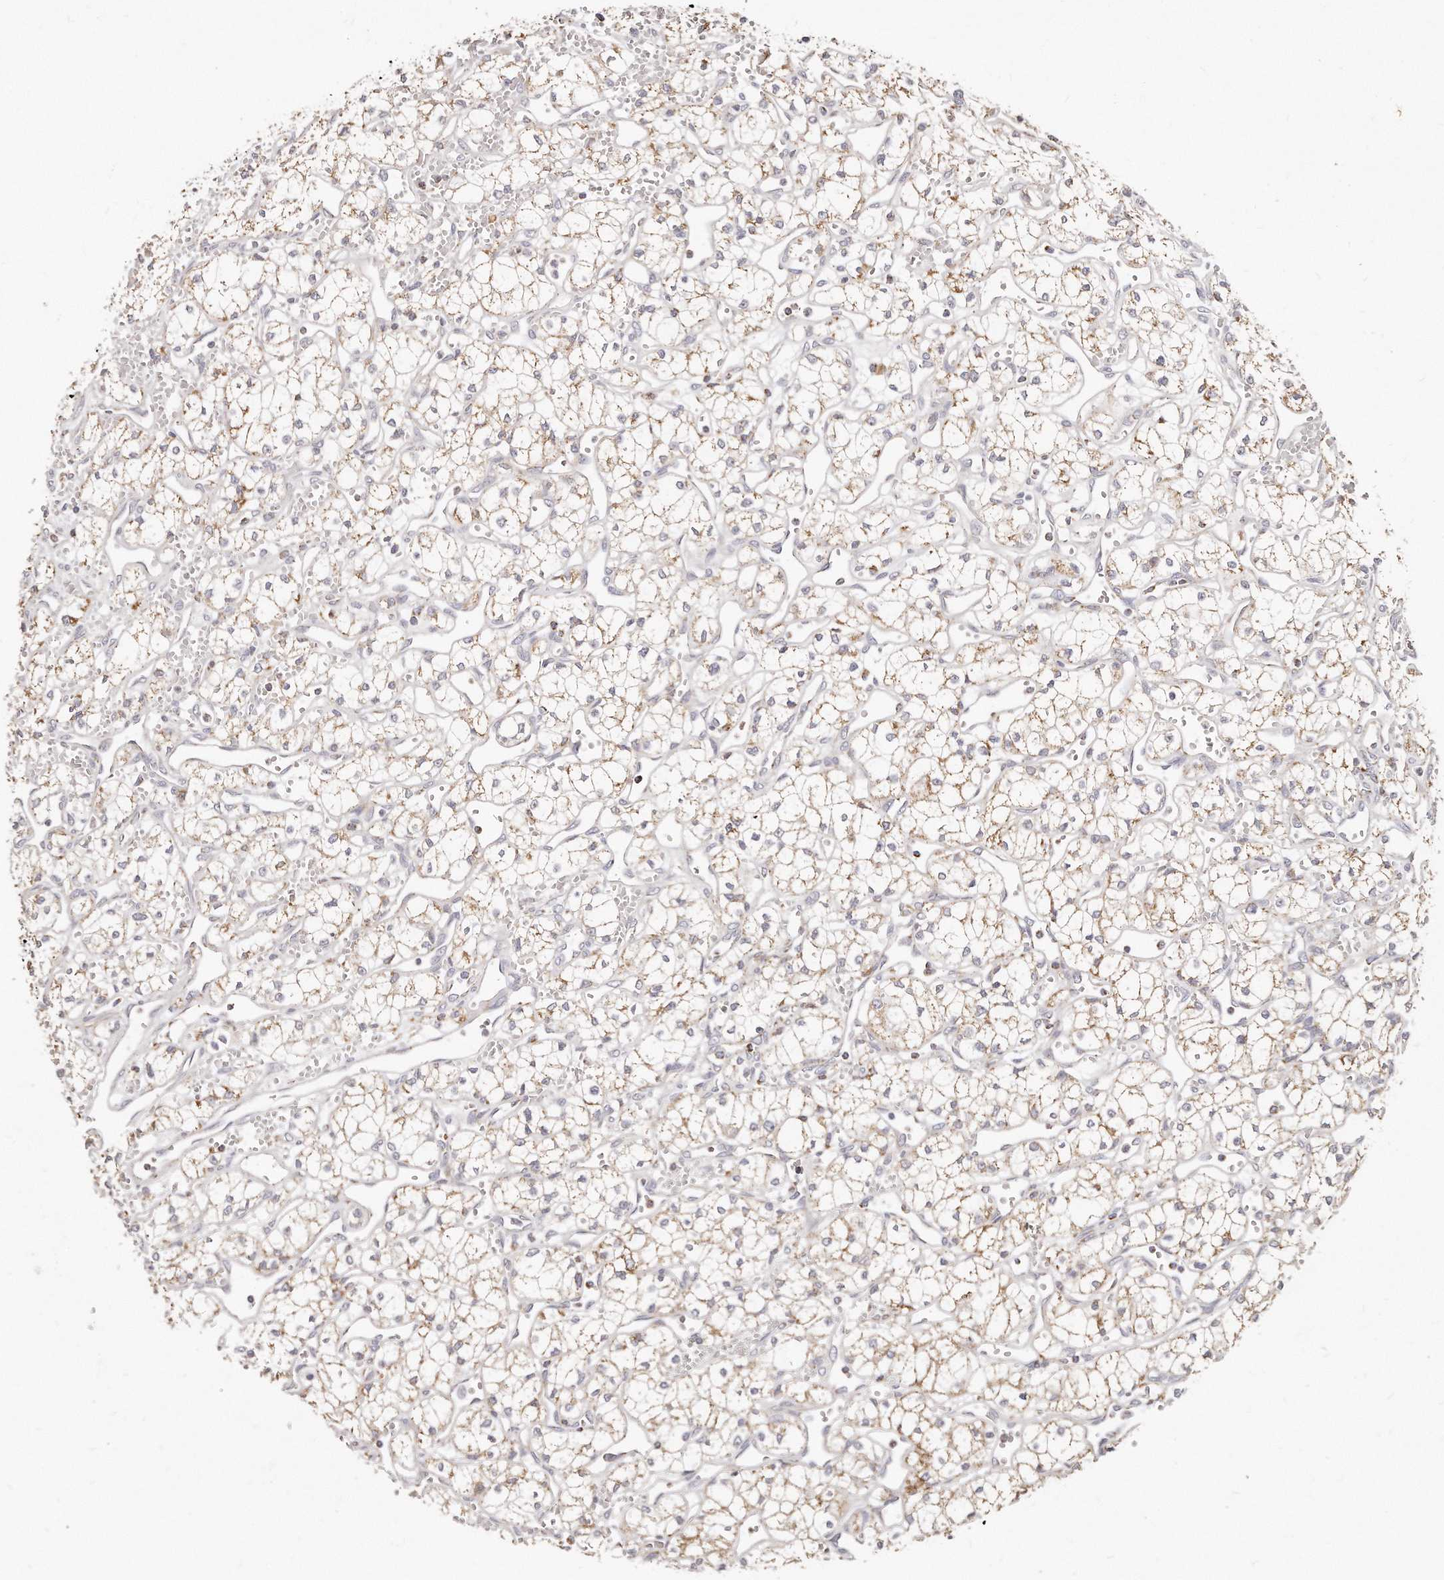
{"staining": {"intensity": "weak", "quantity": ">75%", "location": "cytoplasmic/membranous"}, "tissue": "renal cancer", "cell_type": "Tumor cells", "image_type": "cancer", "snomed": [{"axis": "morphology", "description": "Adenocarcinoma, NOS"}, {"axis": "topography", "description": "Kidney"}], "caption": "This is a micrograph of immunohistochemistry (IHC) staining of renal cancer, which shows weak staining in the cytoplasmic/membranous of tumor cells.", "gene": "RTKN", "patient": {"sex": "male", "age": 59}}